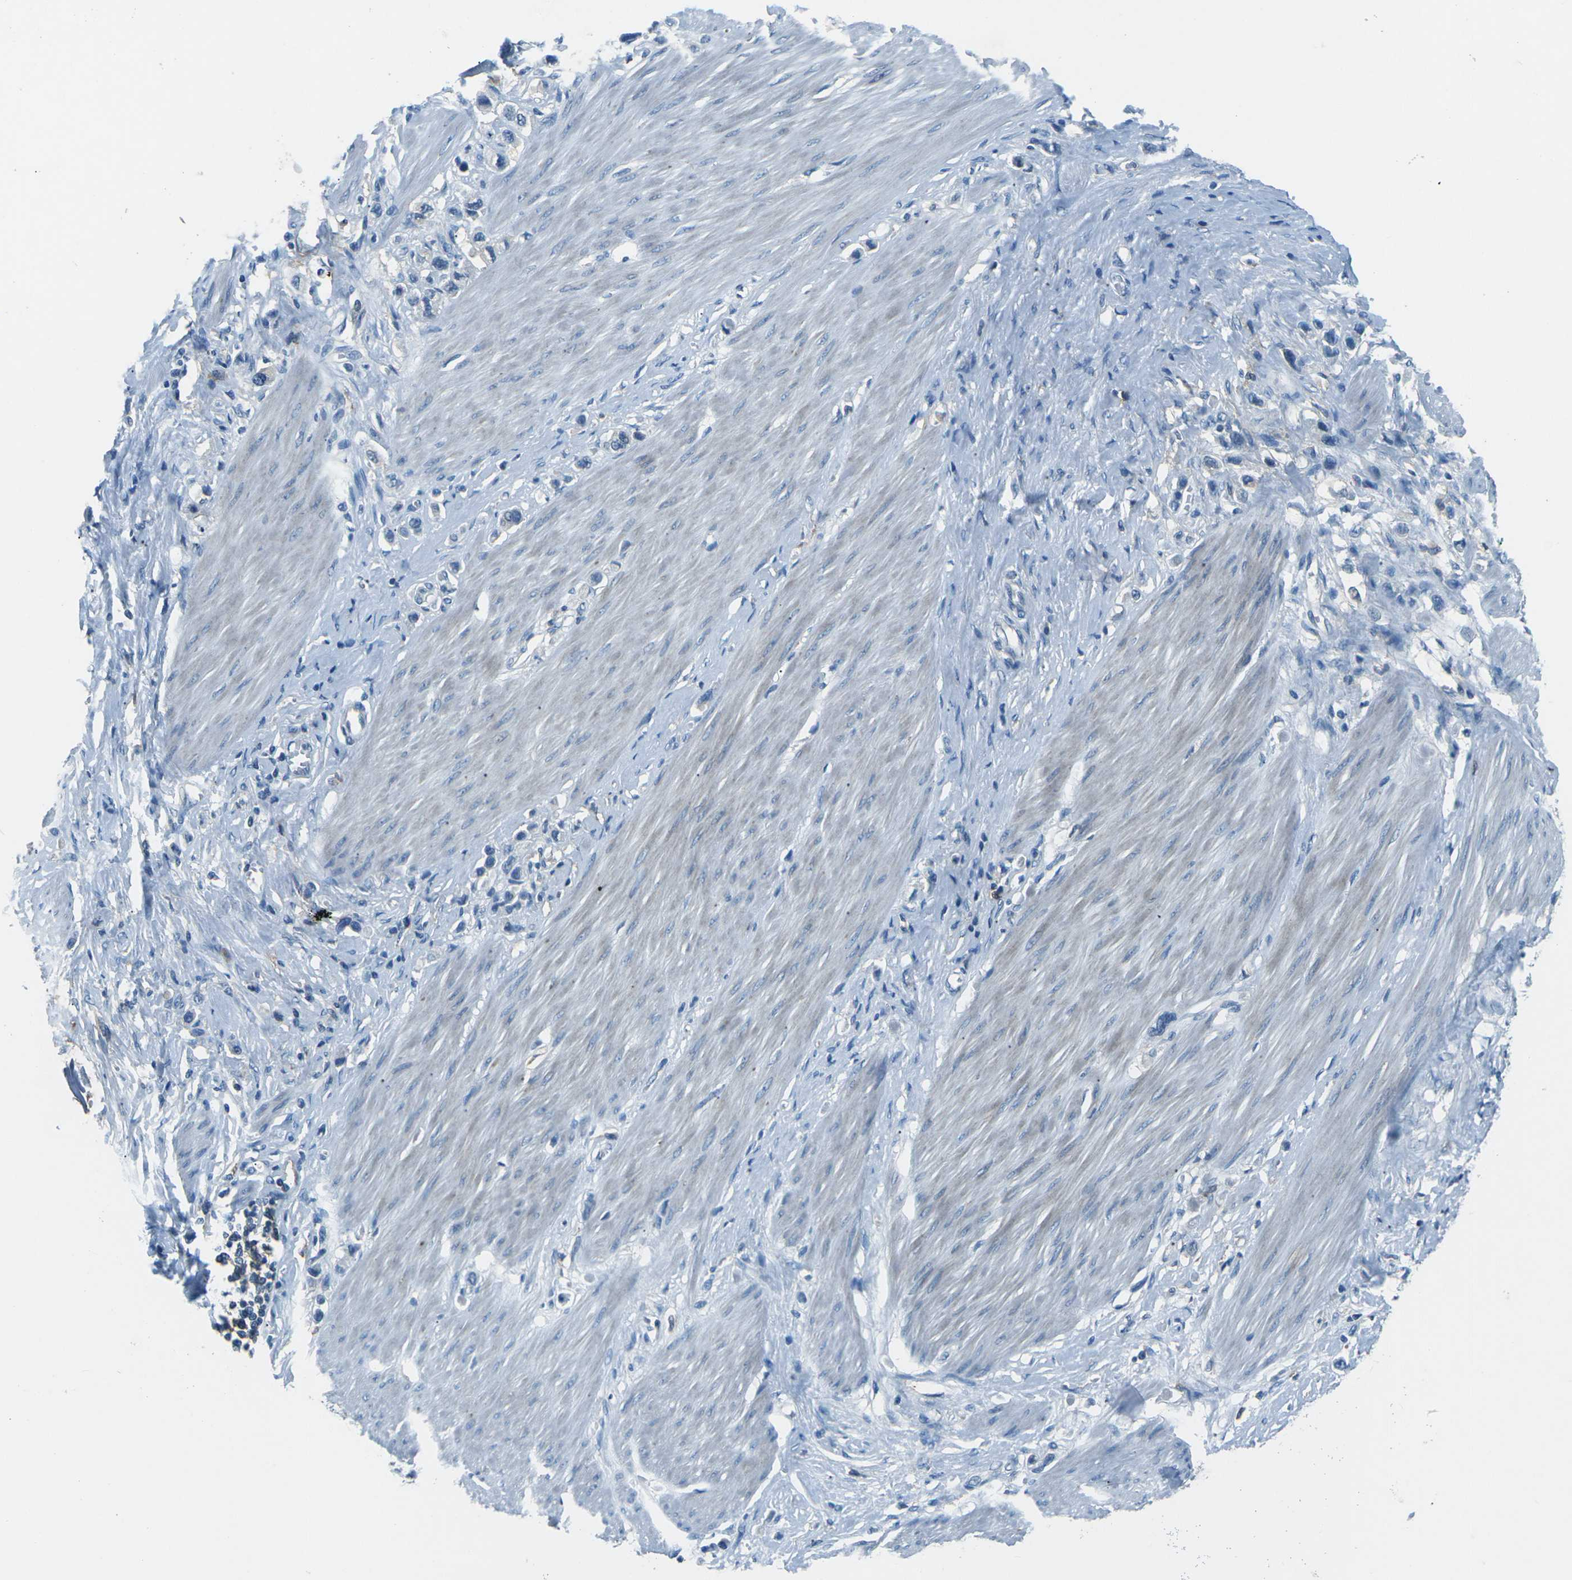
{"staining": {"intensity": "negative", "quantity": "none", "location": "none"}, "tissue": "stomach cancer", "cell_type": "Tumor cells", "image_type": "cancer", "snomed": [{"axis": "morphology", "description": "Adenocarcinoma, NOS"}, {"axis": "topography", "description": "Stomach"}], "caption": "The photomicrograph shows no staining of tumor cells in stomach cancer.", "gene": "CD1D", "patient": {"sex": "female", "age": 65}}